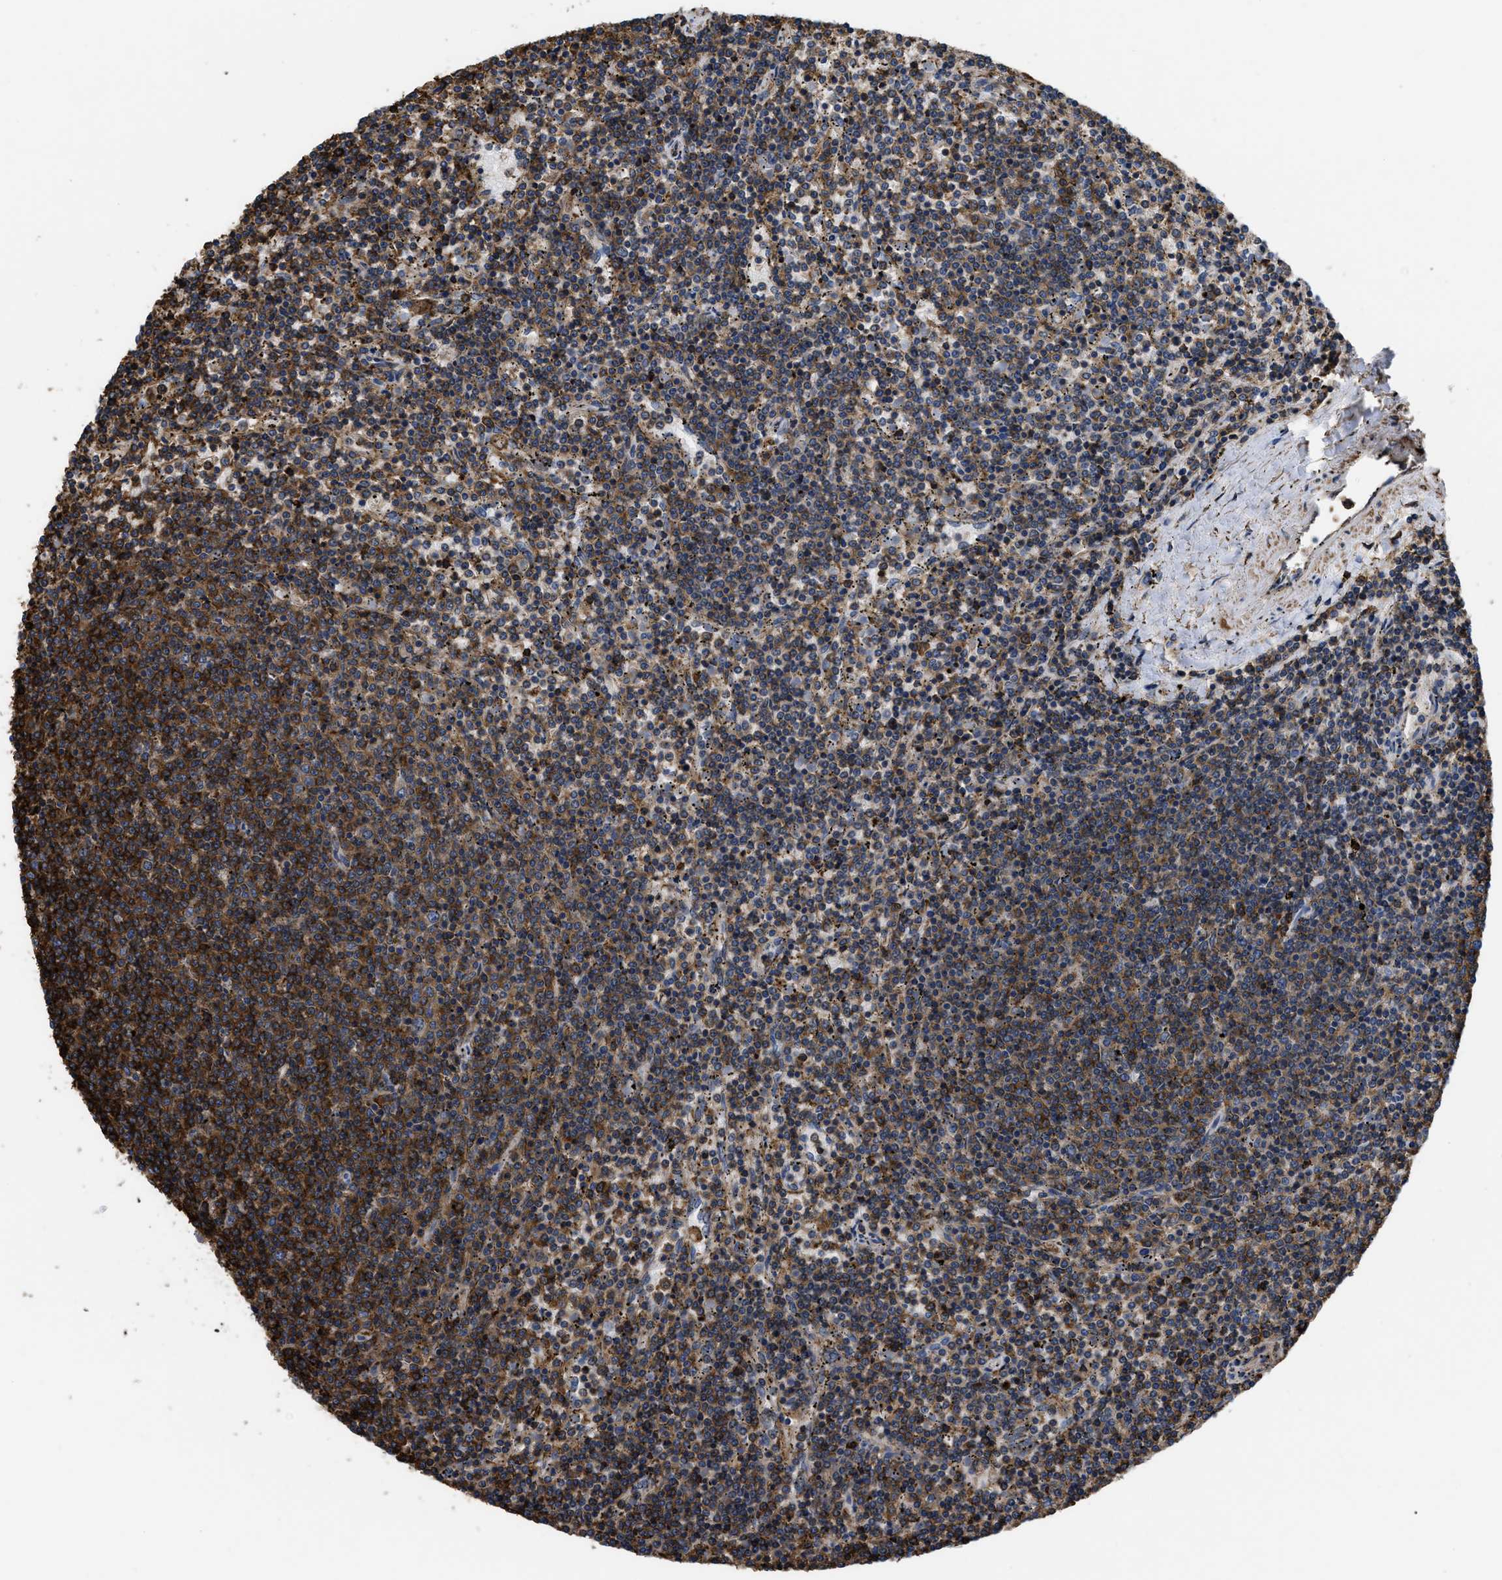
{"staining": {"intensity": "moderate", "quantity": ">75%", "location": "cytoplasmic/membranous"}, "tissue": "lymphoma", "cell_type": "Tumor cells", "image_type": "cancer", "snomed": [{"axis": "morphology", "description": "Malignant lymphoma, non-Hodgkin's type, Low grade"}, {"axis": "topography", "description": "Spleen"}], "caption": "Immunohistochemical staining of low-grade malignant lymphoma, non-Hodgkin's type shows medium levels of moderate cytoplasmic/membranous protein positivity in approximately >75% of tumor cells.", "gene": "SCUBE2", "patient": {"sex": "female", "age": 50}}